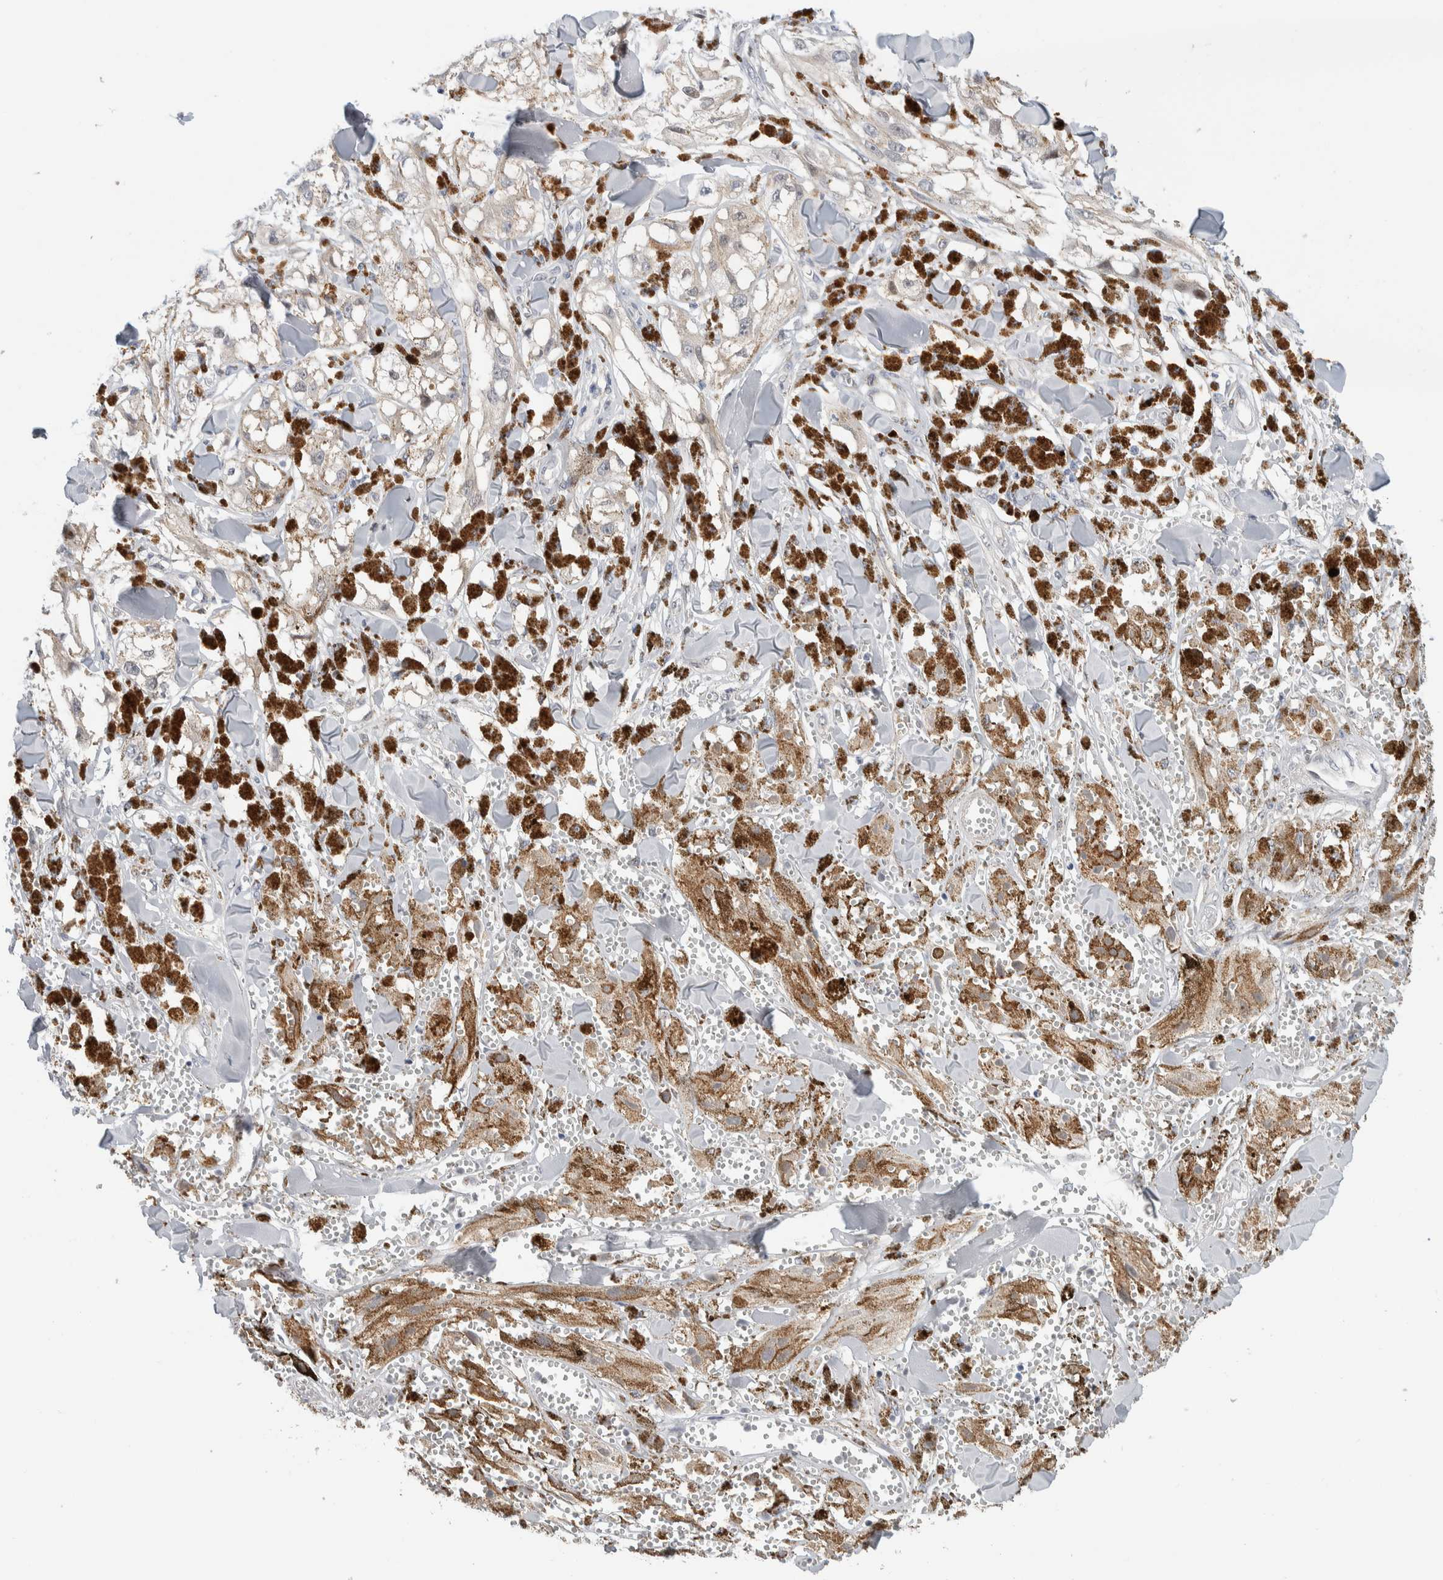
{"staining": {"intensity": "weak", "quantity": "25%-75%", "location": "cytoplasmic/membranous"}, "tissue": "melanoma", "cell_type": "Tumor cells", "image_type": "cancer", "snomed": [{"axis": "morphology", "description": "Malignant melanoma, NOS"}, {"axis": "topography", "description": "Skin"}], "caption": "DAB immunohistochemical staining of human melanoma reveals weak cytoplasmic/membranous protein positivity in approximately 25%-75% of tumor cells. (Stains: DAB (3,3'-diaminobenzidine) in brown, nuclei in blue, Microscopy: brightfield microscopy at high magnification).", "gene": "NCR3LG1", "patient": {"sex": "male", "age": 88}}